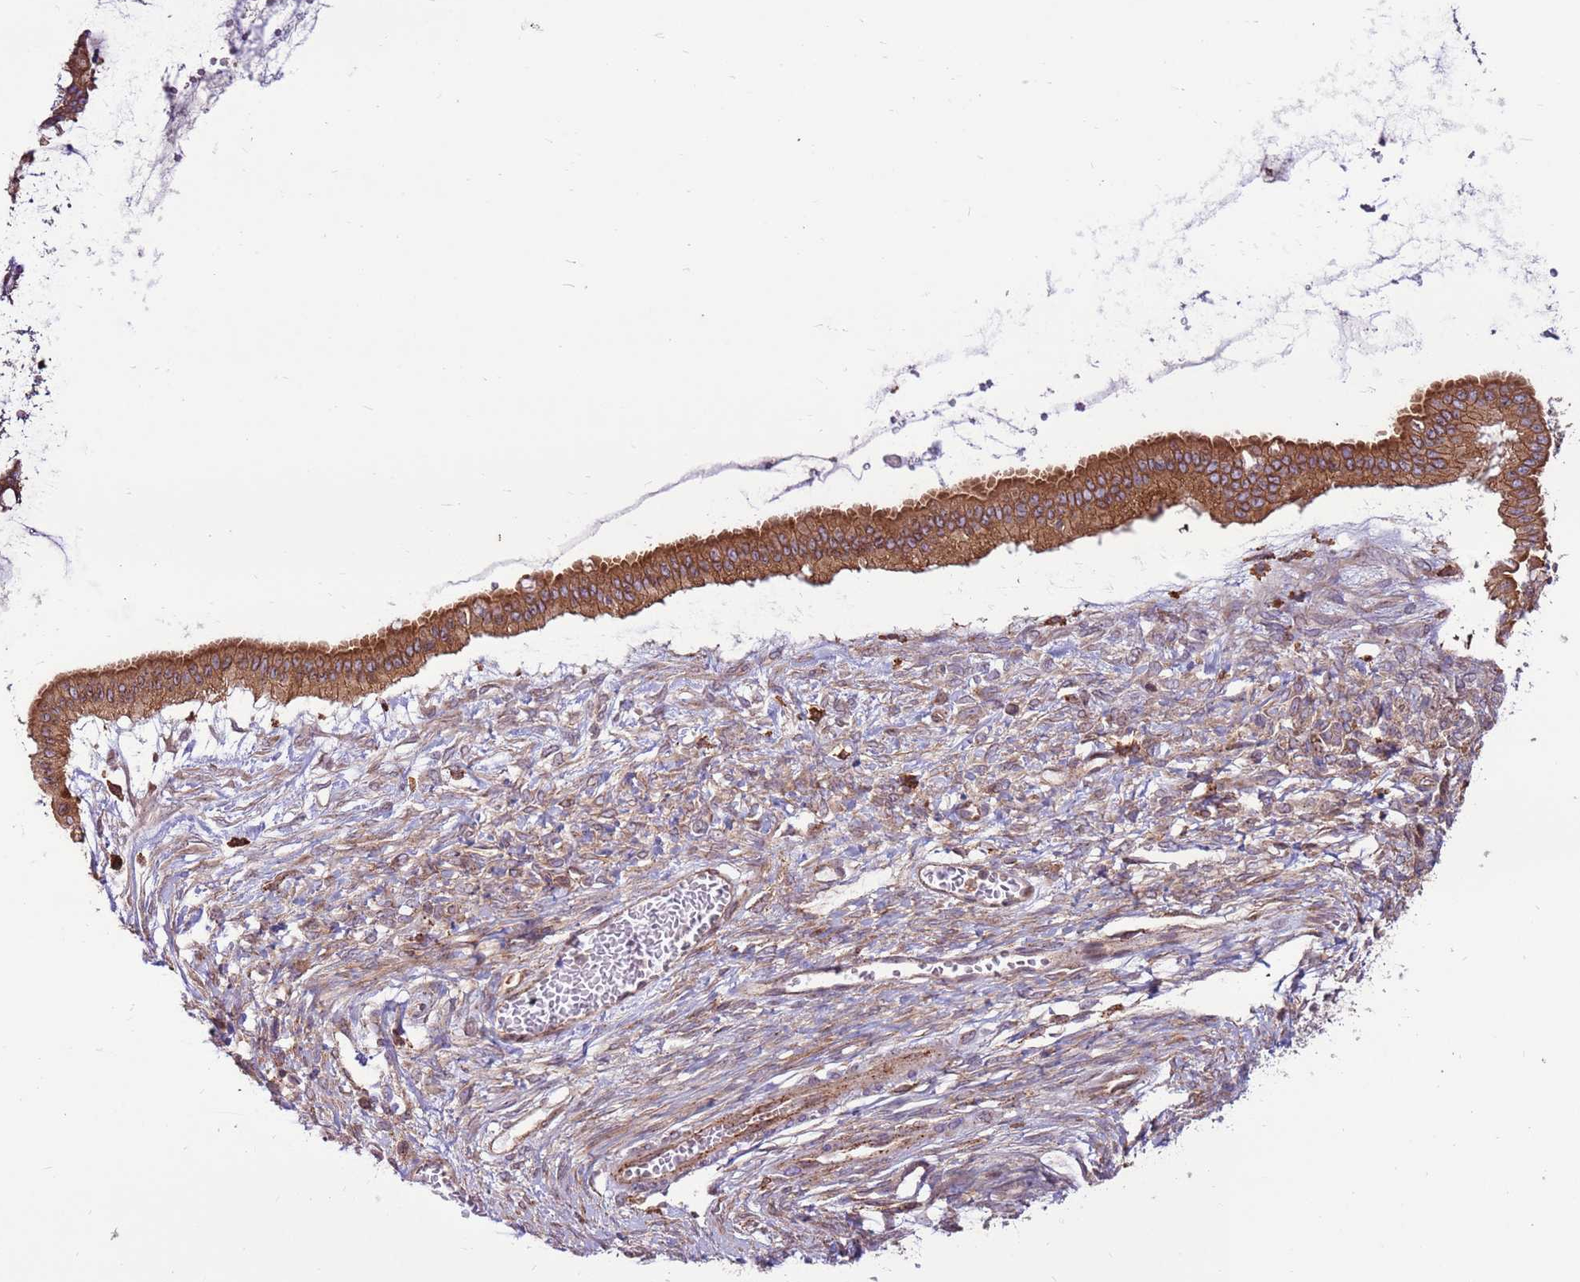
{"staining": {"intensity": "moderate", "quantity": ">75%", "location": "cytoplasmic/membranous"}, "tissue": "ovarian cancer", "cell_type": "Tumor cells", "image_type": "cancer", "snomed": [{"axis": "morphology", "description": "Cystadenocarcinoma, mucinous, NOS"}, {"axis": "topography", "description": "Ovary"}], "caption": "Protein staining by immunohistochemistry demonstrates moderate cytoplasmic/membranous expression in about >75% of tumor cells in ovarian mucinous cystadenocarcinoma. (IHC, brightfield microscopy, high magnification).", "gene": "DDX19B", "patient": {"sex": "female", "age": 73}}